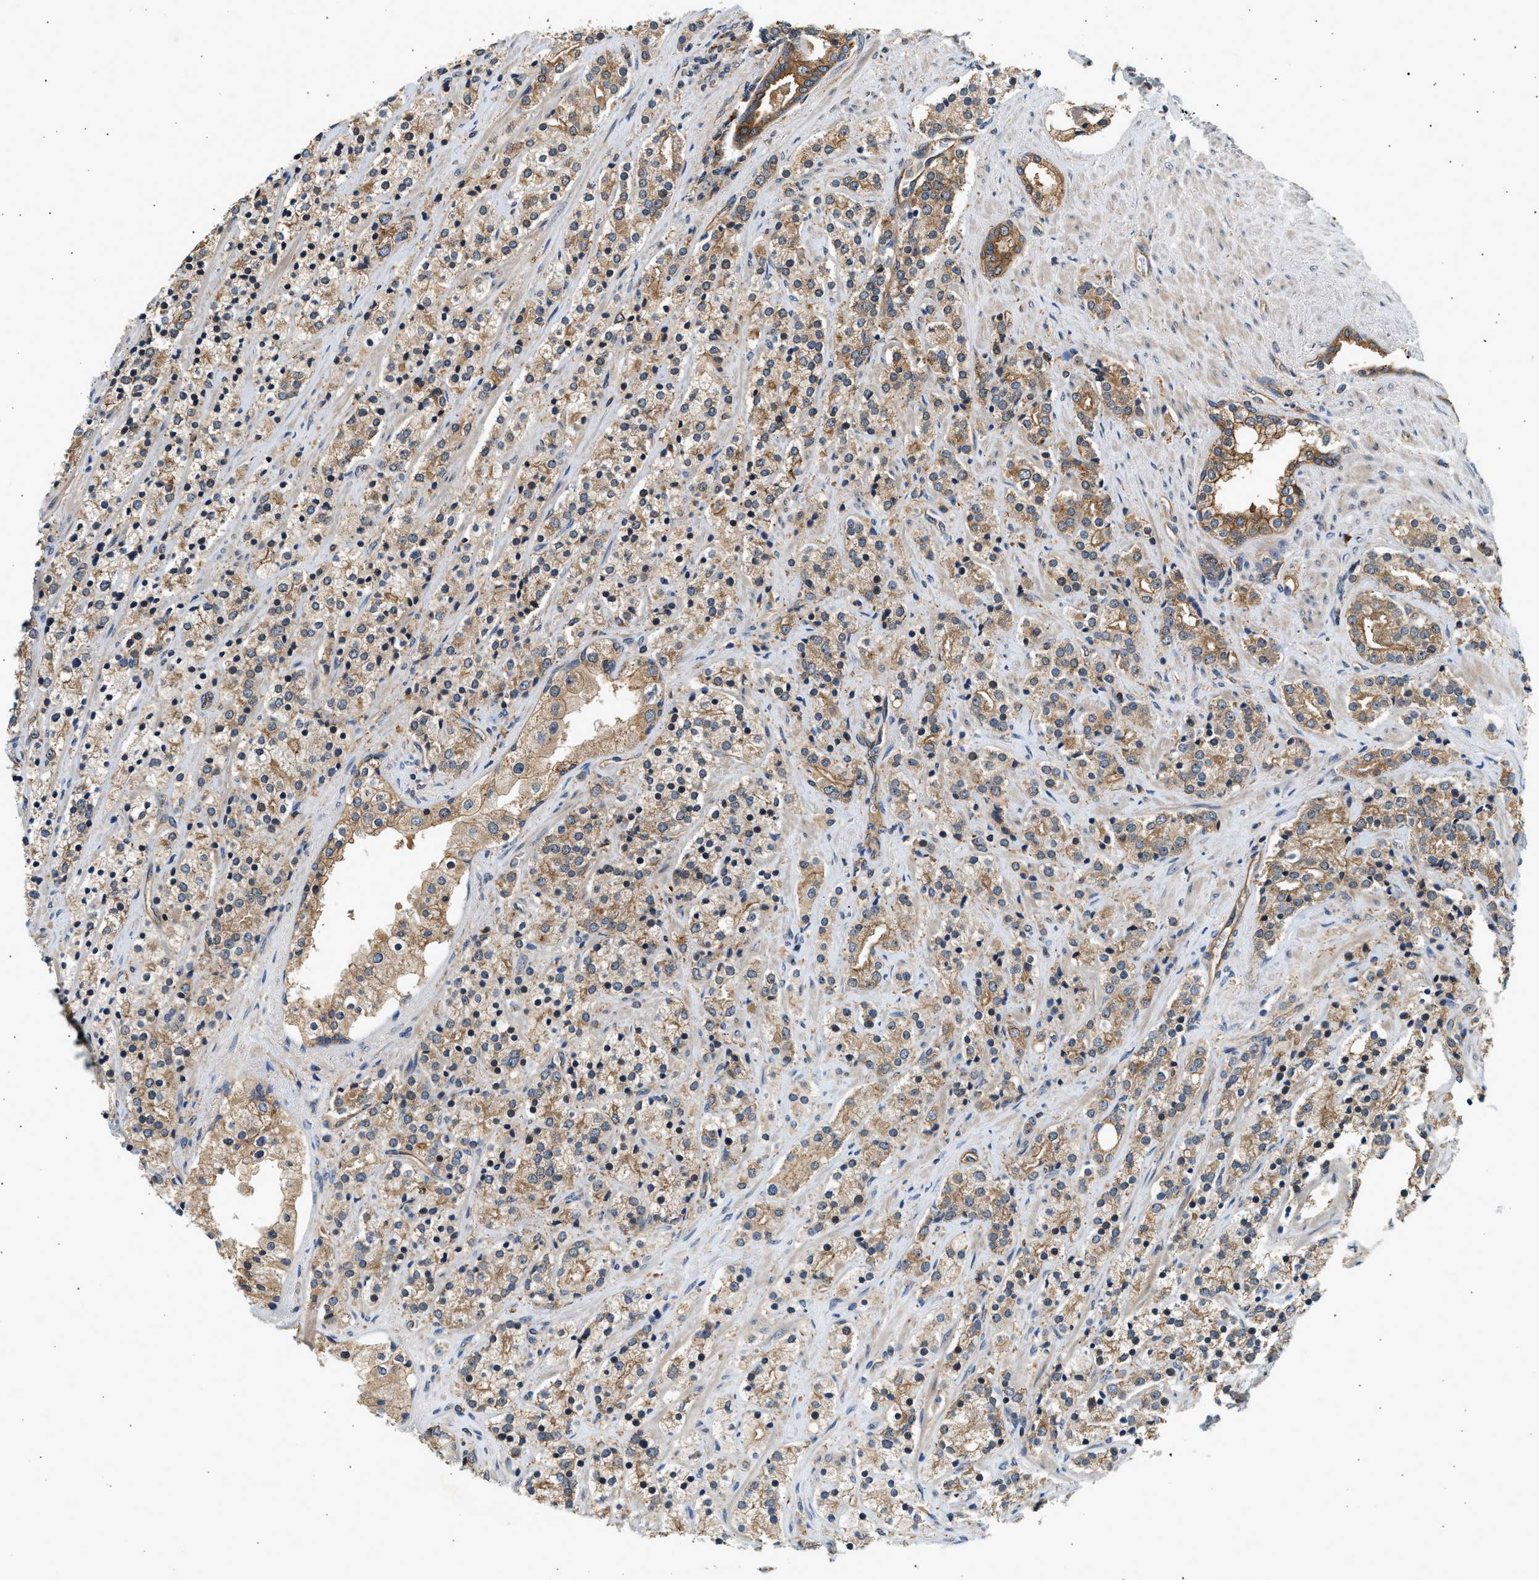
{"staining": {"intensity": "moderate", "quantity": ">75%", "location": "cytoplasmic/membranous"}, "tissue": "prostate cancer", "cell_type": "Tumor cells", "image_type": "cancer", "snomed": [{"axis": "morphology", "description": "Adenocarcinoma, High grade"}, {"axis": "topography", "description": "Prostate"}], "caption": "Prostate cancer (high-grade adenocarcinoma) tissue shows moderate cytoplasmic/membranous staining in approximately >75% of tumor cells, visualized by immunohistochemistry.", "gene": "DUSP14", "patient": {"sex": "male", "age": 71}}